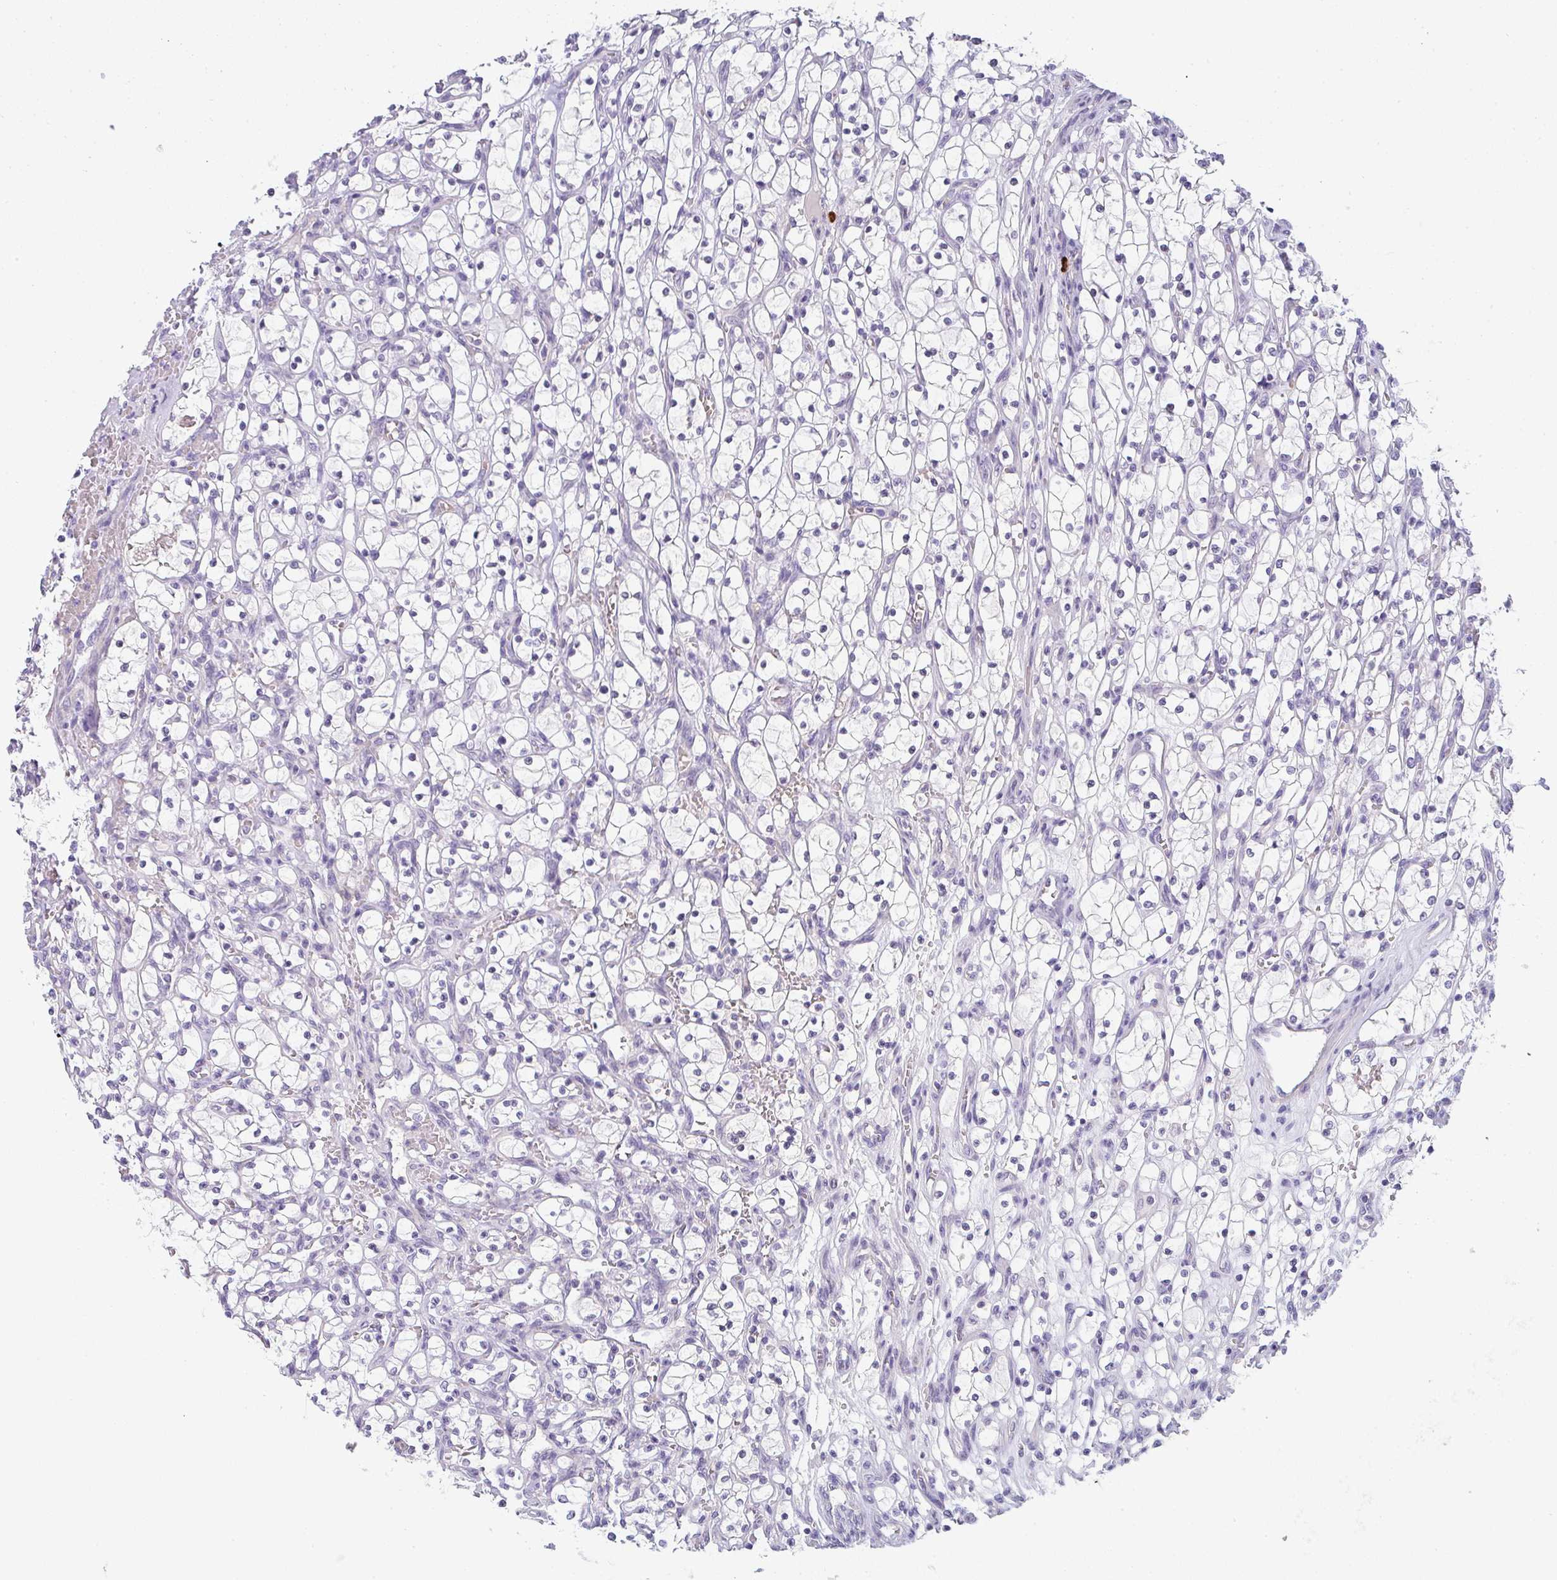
{"staining": {"intensity": "negative", "quantity": "none", "location": "none"}, "tissue": "renal cancer", "cell_type": "Tumor cells", "image_type": "cancer", "snomed": [{"axis": "morphology", "description": "Adenocarcinoma, NOS"}, {"axis": "topography", "description": "Kidney"}], "caption": "Immunohistochemistry micrograph of neoplastic tissue: human adenocarcinoma (renal) stained with DAB (3,3'-diaminobenzidine) reveals no significant protein expression in tumor cells. Brightfield microscopy of immunohistochemistry (IHC) stained with DAB (brown) and hematoxylin (blue), captured at high magnification.", "gene": "CACNA1S", "patient": {"sex": "female", "age": 69}}